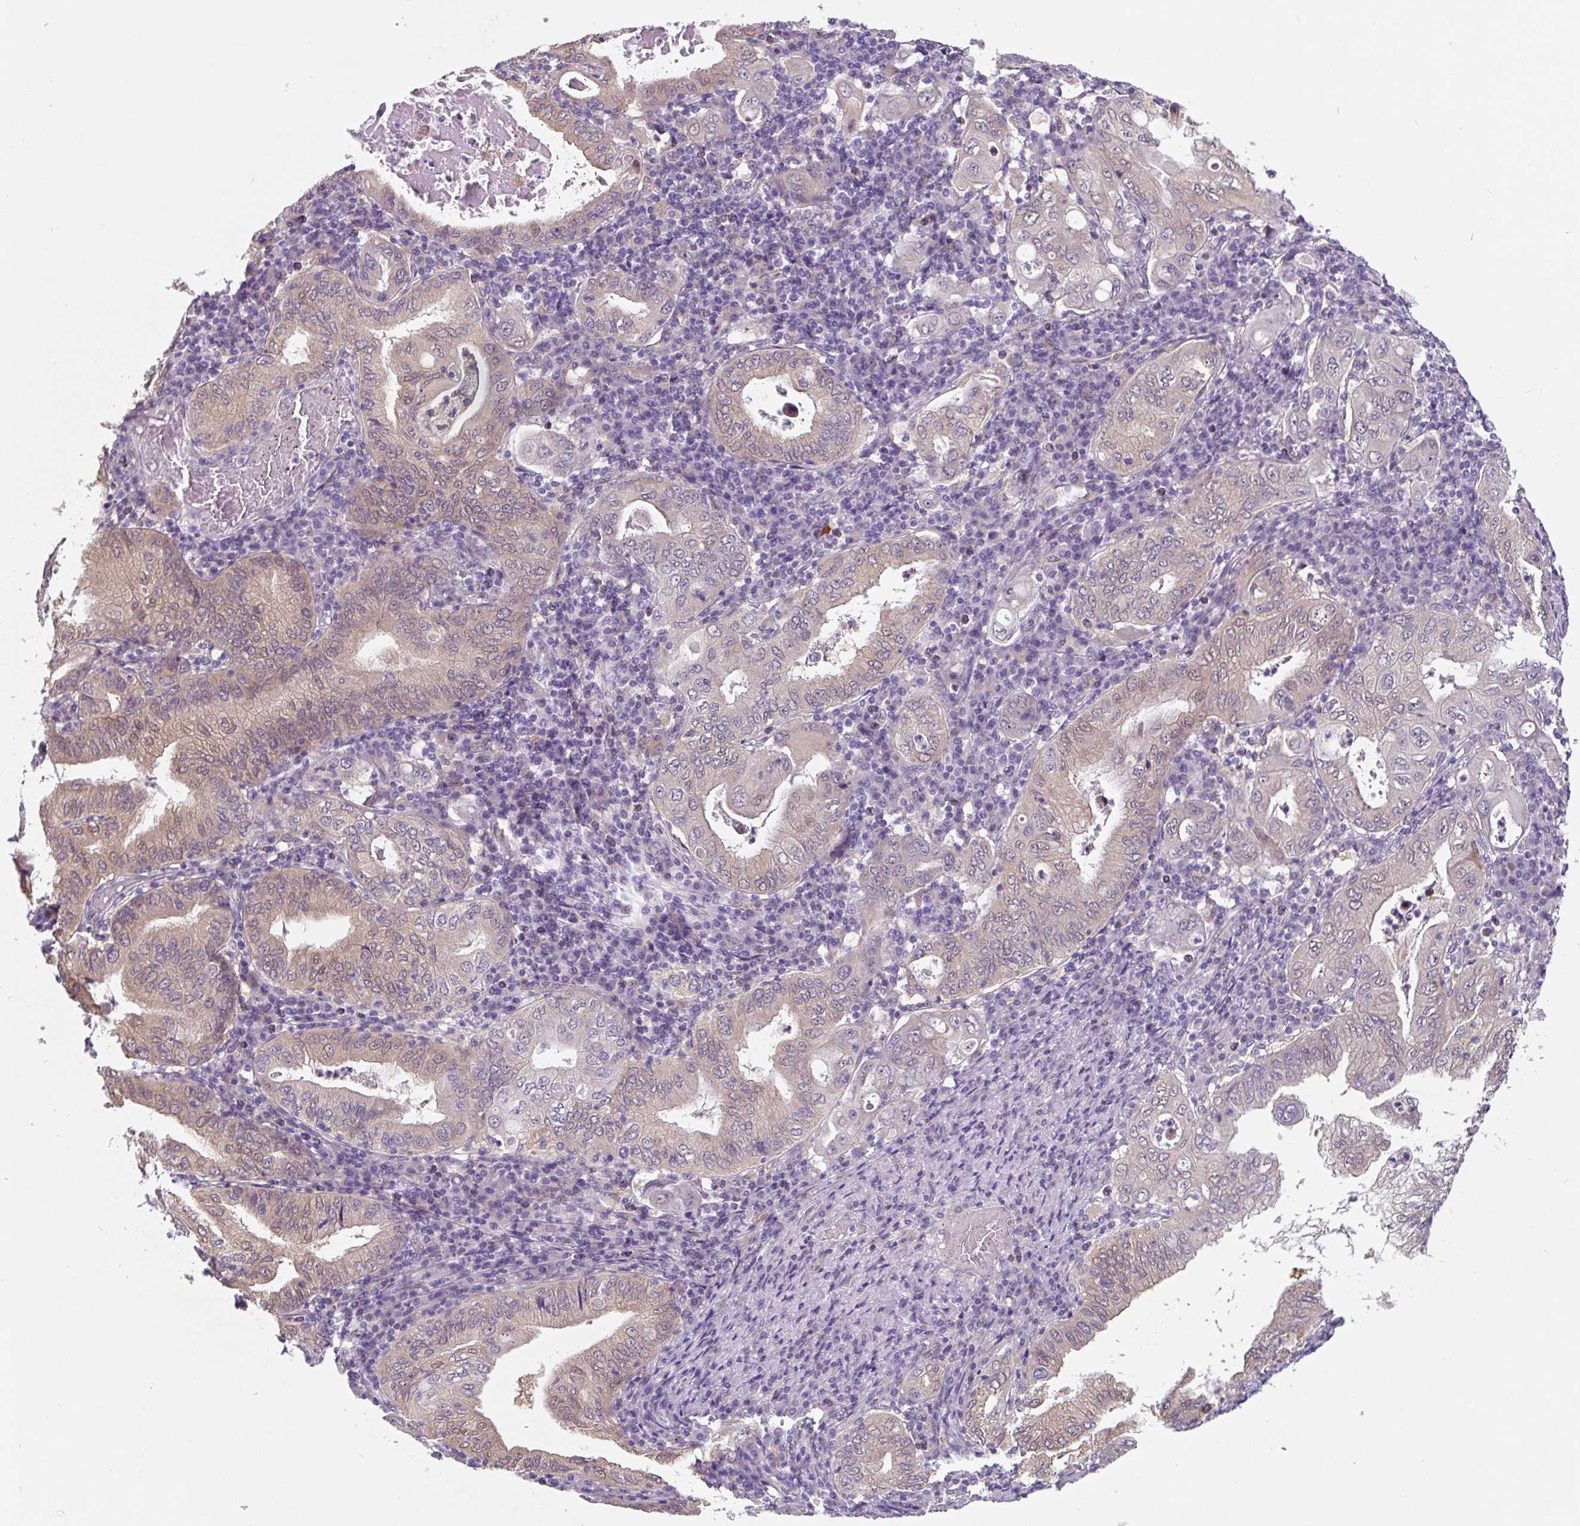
{"staining": {"intensity": "weak", "quantity": "<25%", "location": "cytoplasmic/membranous"}, "tissue": "stomach cancer", "cell_type": "Tumor cells", "image_type": "cancer", "snomed": [{"axis": "morphology", "description": "Normal tissue, NOS"}, {"axis": "morphology", "description": "Adenocarcinoma, NOS"}, {"axis": "topography", "description": "Esophagus"}, {"axis": "topography", "description": "Stomach, upper"}, {"axis": "topography", "description": "Peripheral nerve tissue"}], "caption": "The immunohistochemistry histopathology image has no significant staining in tumor cells of stomach cancer (adenocarcinoma) tissue. The staining is performed using DAB (3,3'-diaminobenzidine) brown chromogen with nuclei counter-stained in using hematoxylin.", "gene": "ASRGL1", "patient": {"sex": "male", "age": 62}}